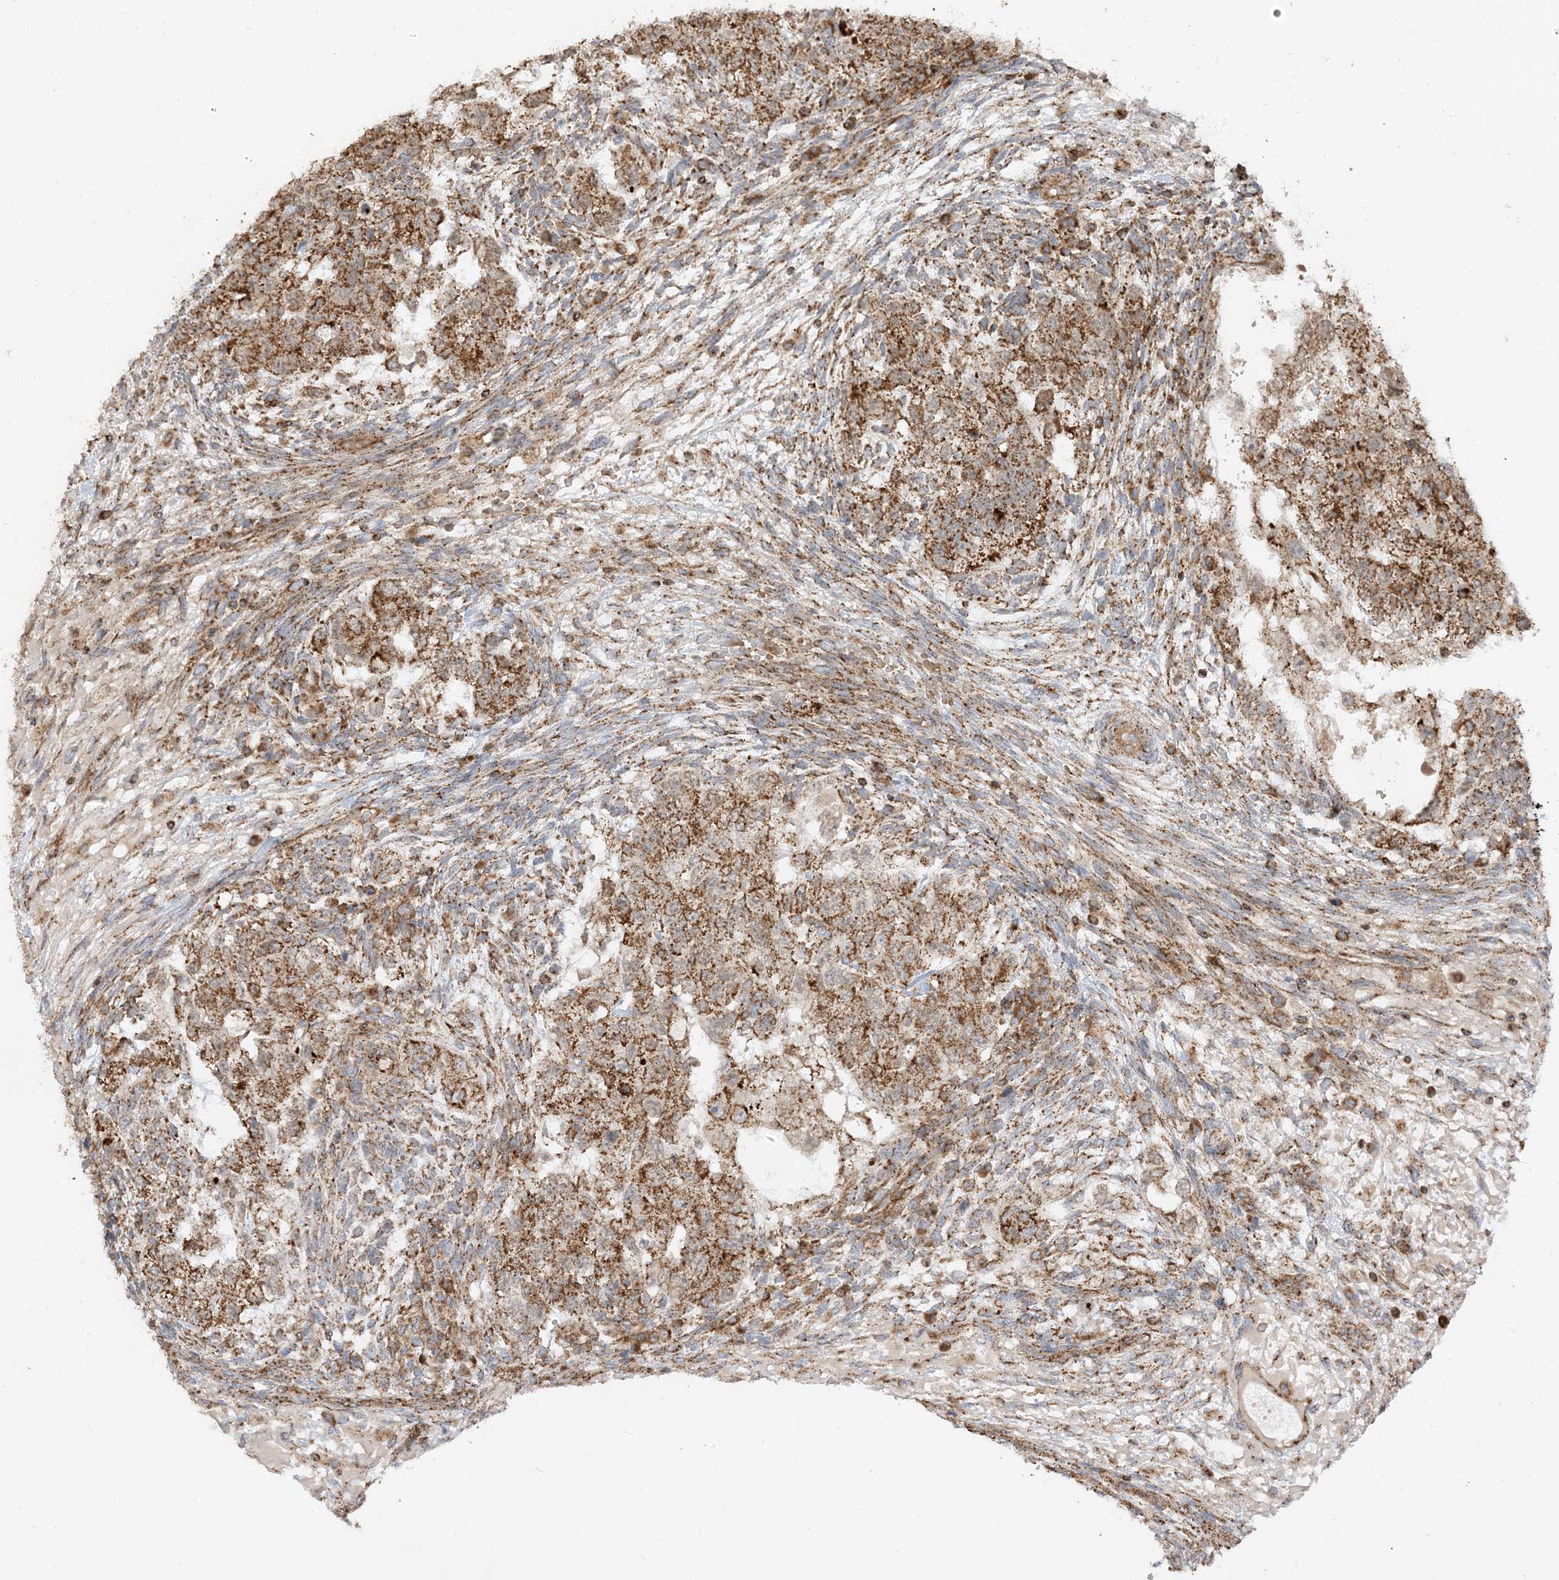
{"staining": {"intensity": "strong", "quantity": ">75%", "location": "cytoplasmic/membranous"}, "tissue": "testis cancer", "cell_type": "Tumor cells", "image_type": "cancer", "snomed": [{"axis": "morphology", "description": "Normal tissue, NOS"}, {"axis": "morphology", "description": "Carcinoma, Embryonal, NOS"}, {"axis": "topography", "description": "Testis"}], "caption": "A brown stain shows strong cytoplasmic/membranous positivity of a protein in human testis cancer tumor cells.", "gene": "AARS2", "patient": {"sex": "male", "age": 36}}